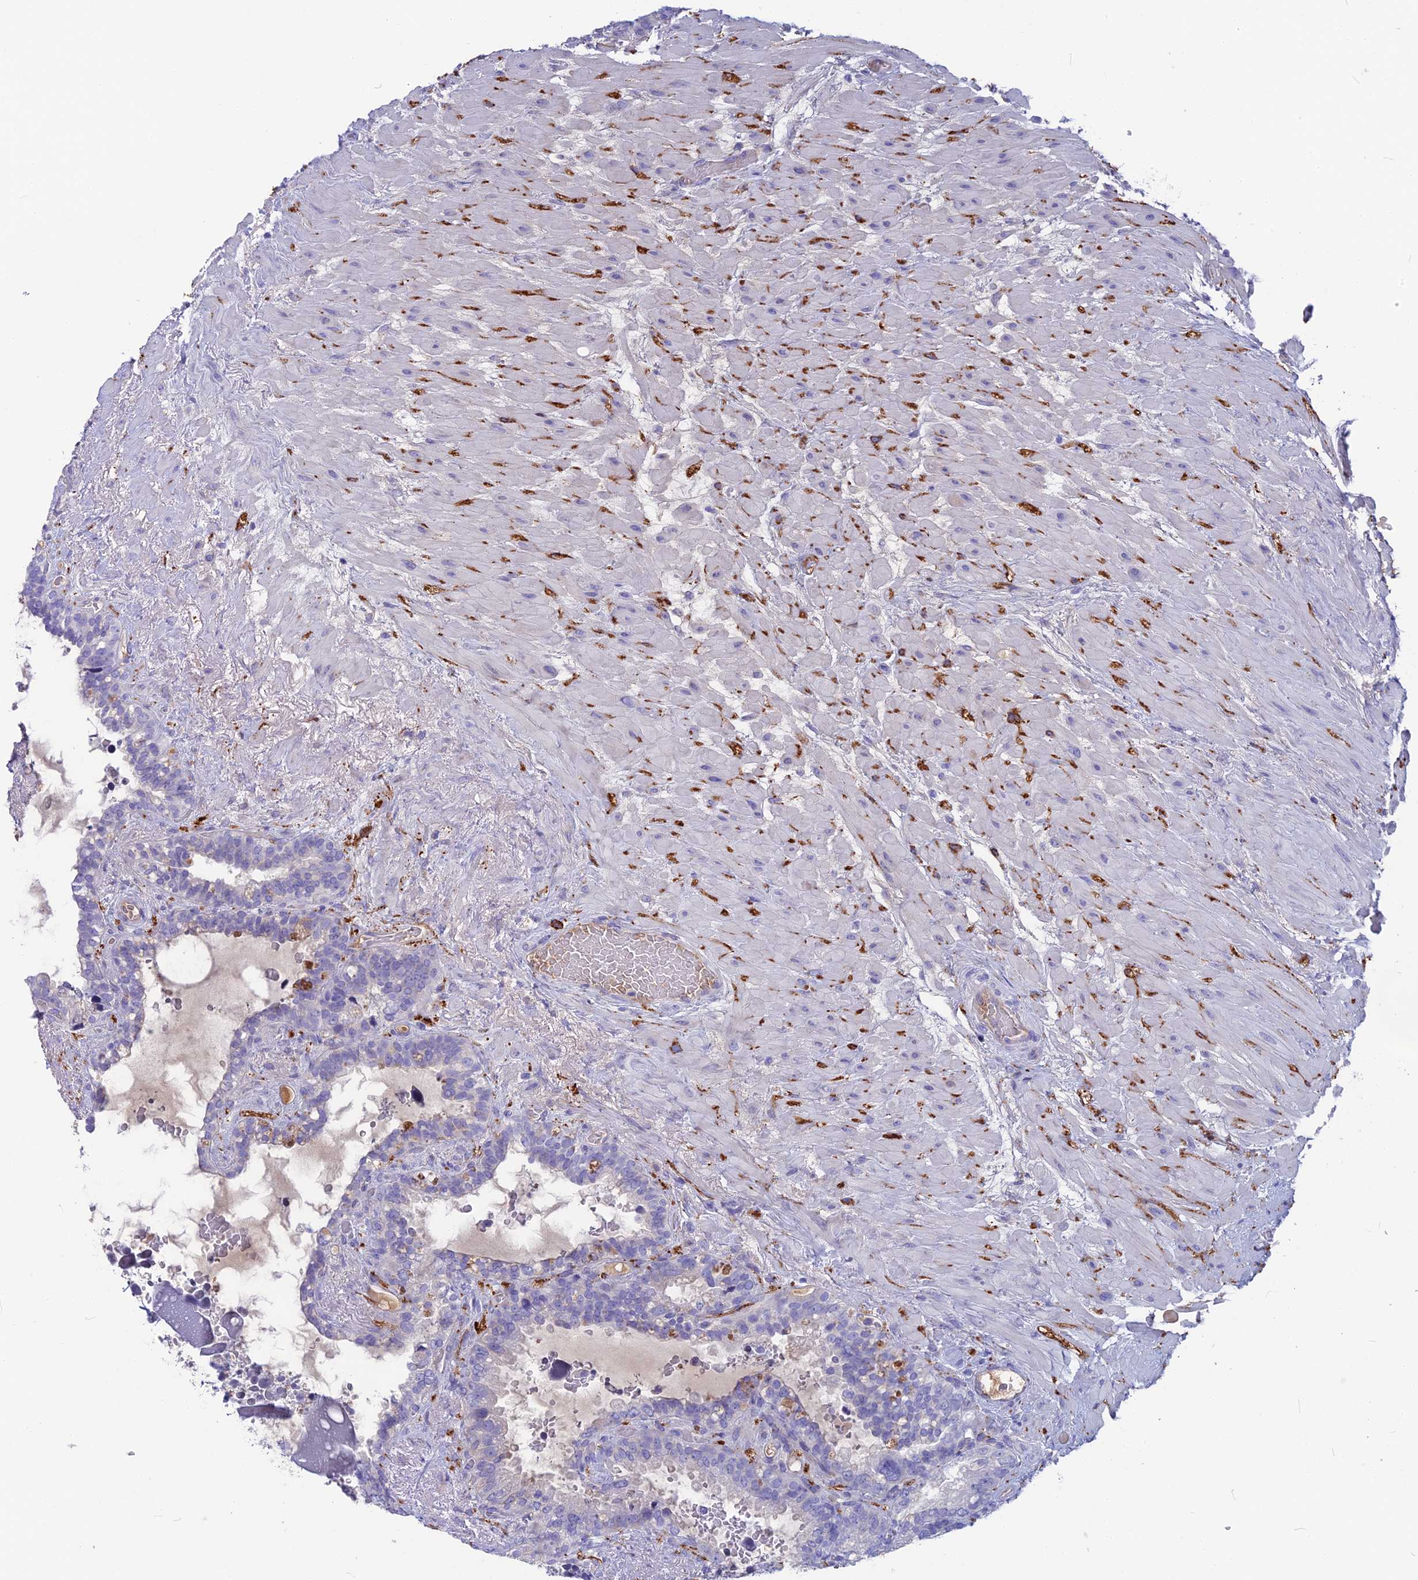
{"staining": {"intensity": "negative", "quantity": "none", "location": "none"}, "tissue": "seminal vesicle", "cell_type": "Glandular cells", "image_type": "normal", "snomed": [{"axis": "morphology", "description": "Normal tissue, NOS"}, {"axis": "topography", "description": "Seminal veicle"}], "caption": "DAB (3,3'-diaminobenzidine) immunohistochemical staining of benign seminal vesicle reveals no significant staining in glandular cells.", "gene": "SNAP91", "patient": {"sex": "male", "age": 80}}